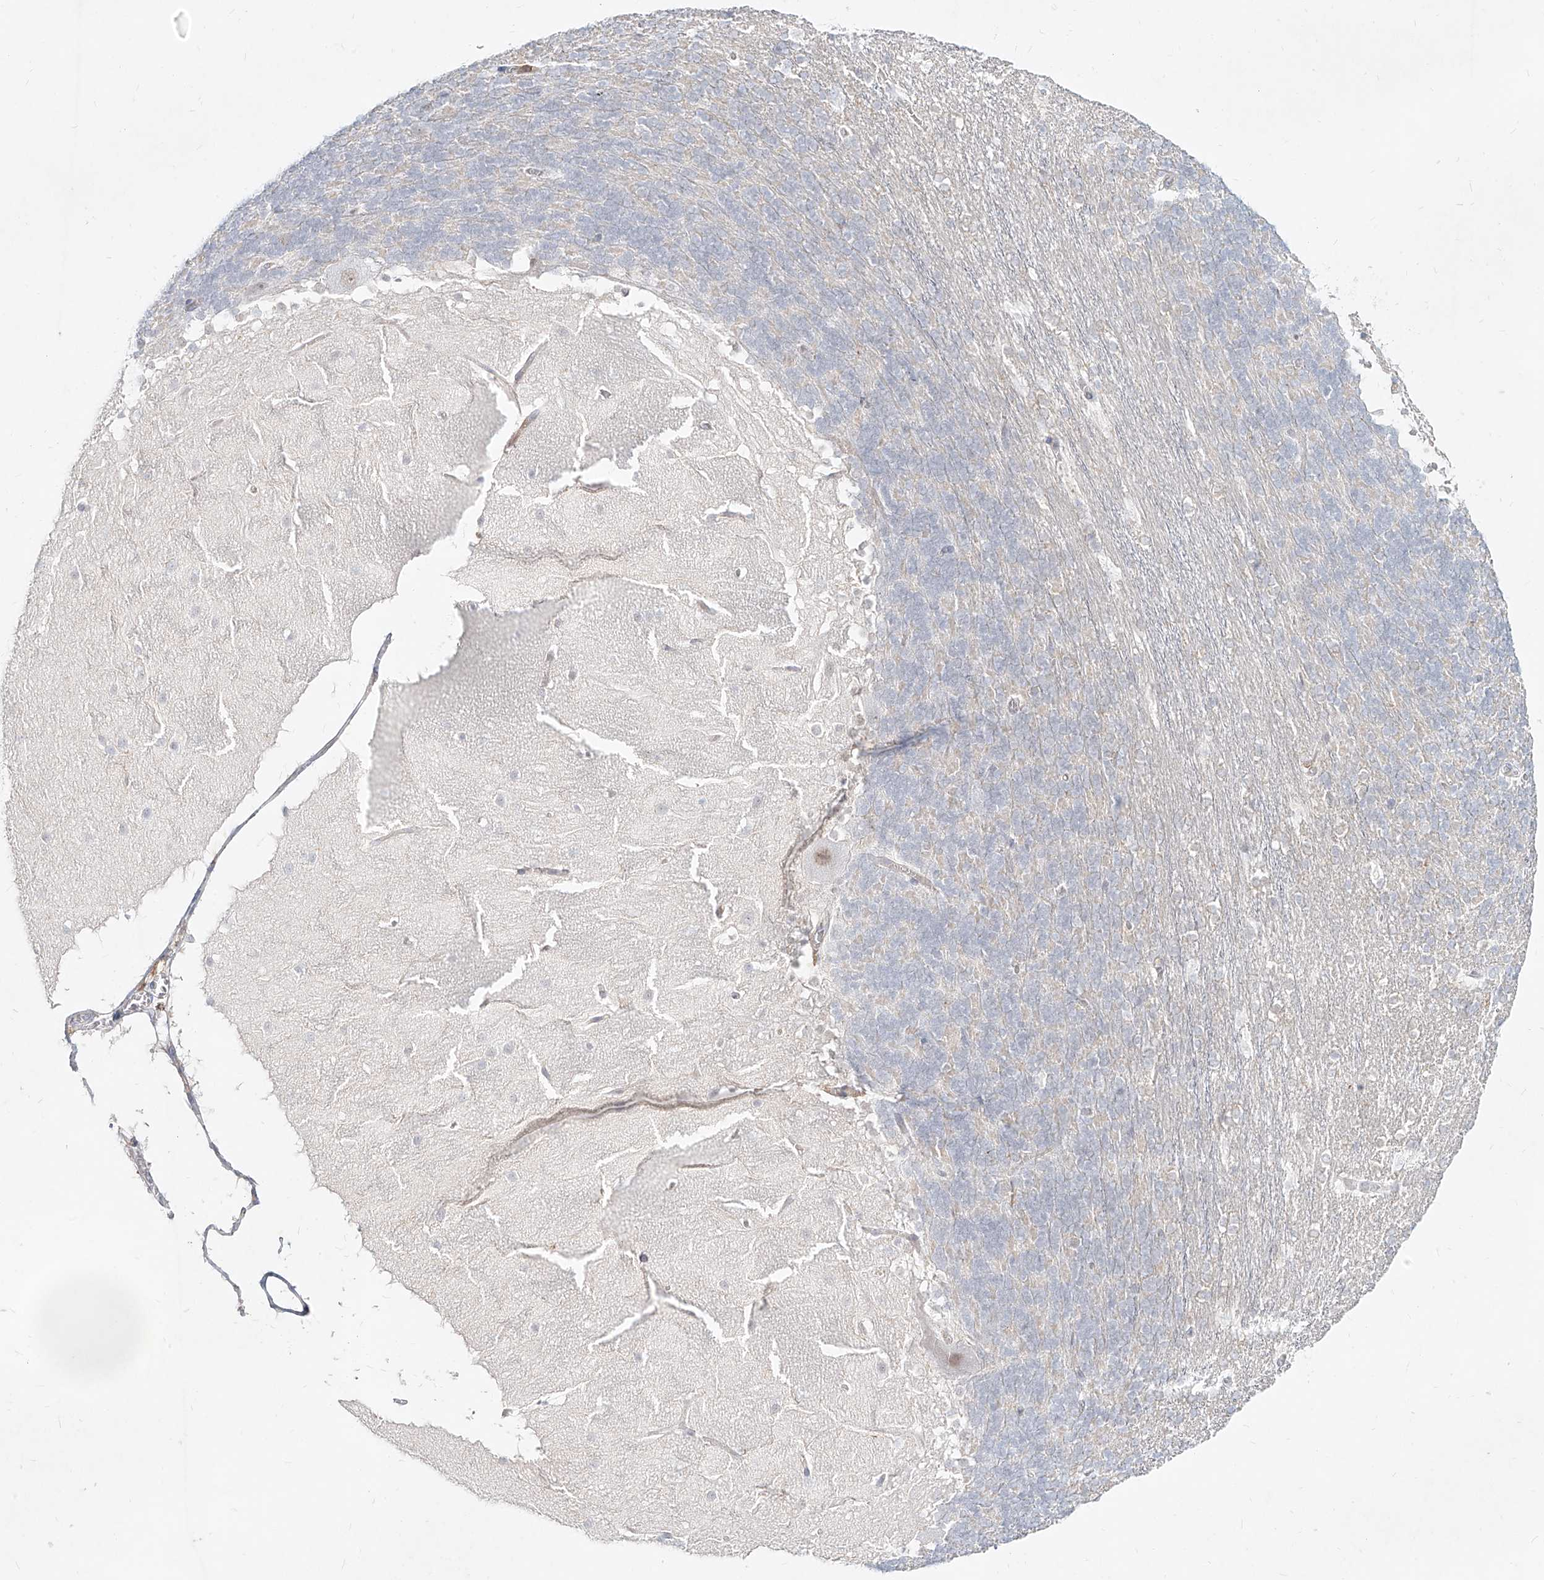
{"staining": {"intensity": "weak", "quantity": "<25%", "location": "cytoplasmic/membranous"}, "tissue": "cerebellum", "cell_type": "Cells in granular layer", "image_type": "normal", "snomed": [{"axis": "morphology", "description": "Normal tissue, NOS"}, {"axis": "topography", "description": "Cerebellum"}], "caption": "Immunohistochemistry (IHC) photomicrograph of normal cerebellum: cerebellum stained with DAB reveals no significant protein expression in cells in granular layer. The staining was performed using DAB (3,3'-diaminobenzidine) to visualize the protein expression in brown, while the nuclei were stained in blue with hematoxylin (Magnification: 20x).", "gene": "SLC2A12", "patient": {"sex": "female", "age": 19}}